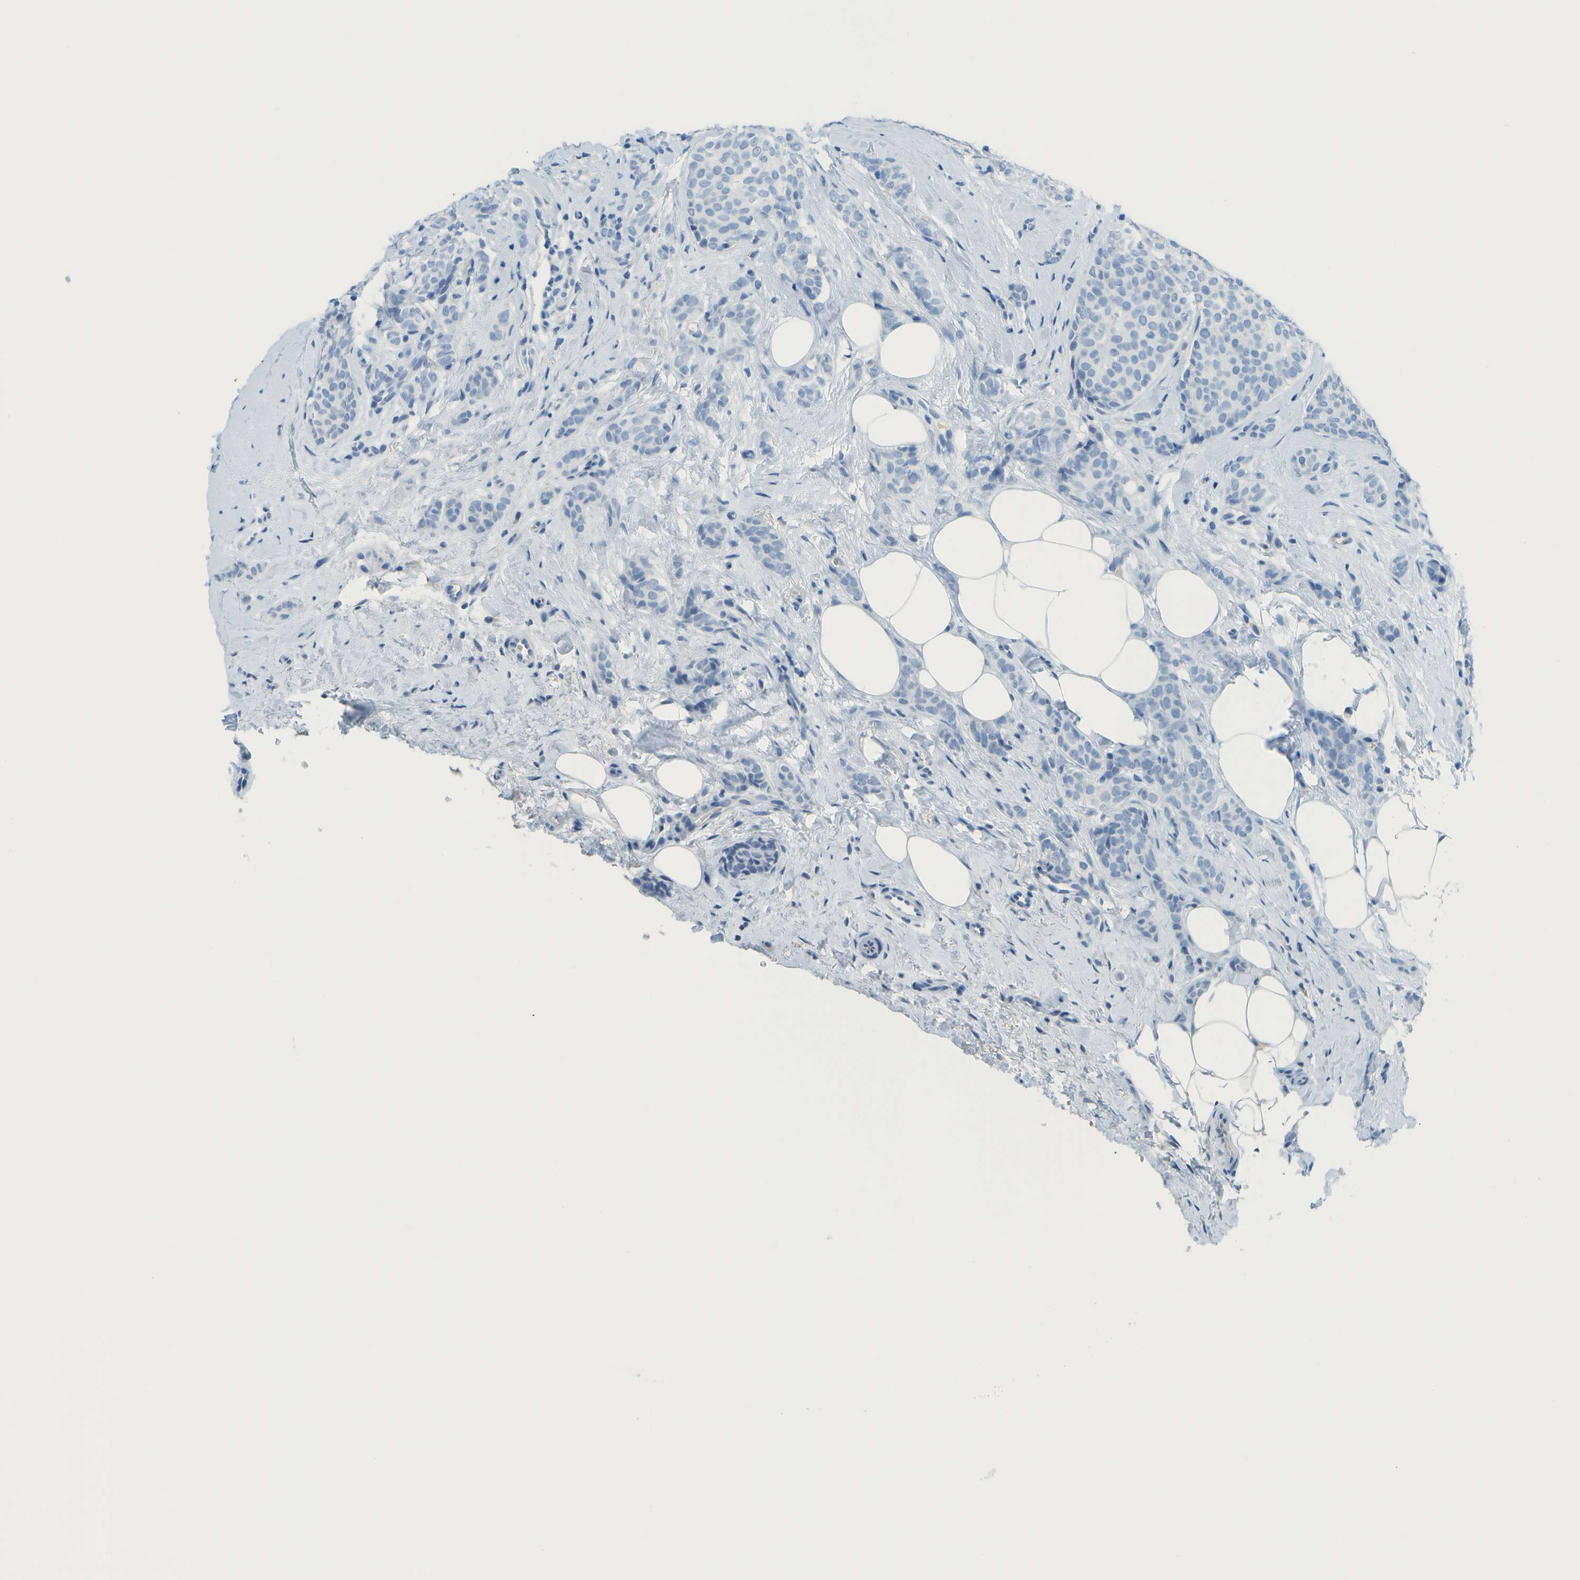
{"staining": {"intensity": "negative", "quantity": "none", "location": "none"}, "tissue": "breast cancer", "cell_type": "Tumor cells", "image_type": "cancer", "snomed": [{"axis": "morphology", "description": "Lobular carcinoma"}, {"axis": "topography", "description": "Skin"}, {"axis": "topography", "description": "Breast"}], "caption": "An immunohistochemistry image of lobular carcinoma (breast) is shown. There is no staining in tumor cells of lobular carcinoma (breast). (IHC, brightfield microscopy, high magnification).", "gene": "C1S", "patient": {"sex": "female", "age": 46}}